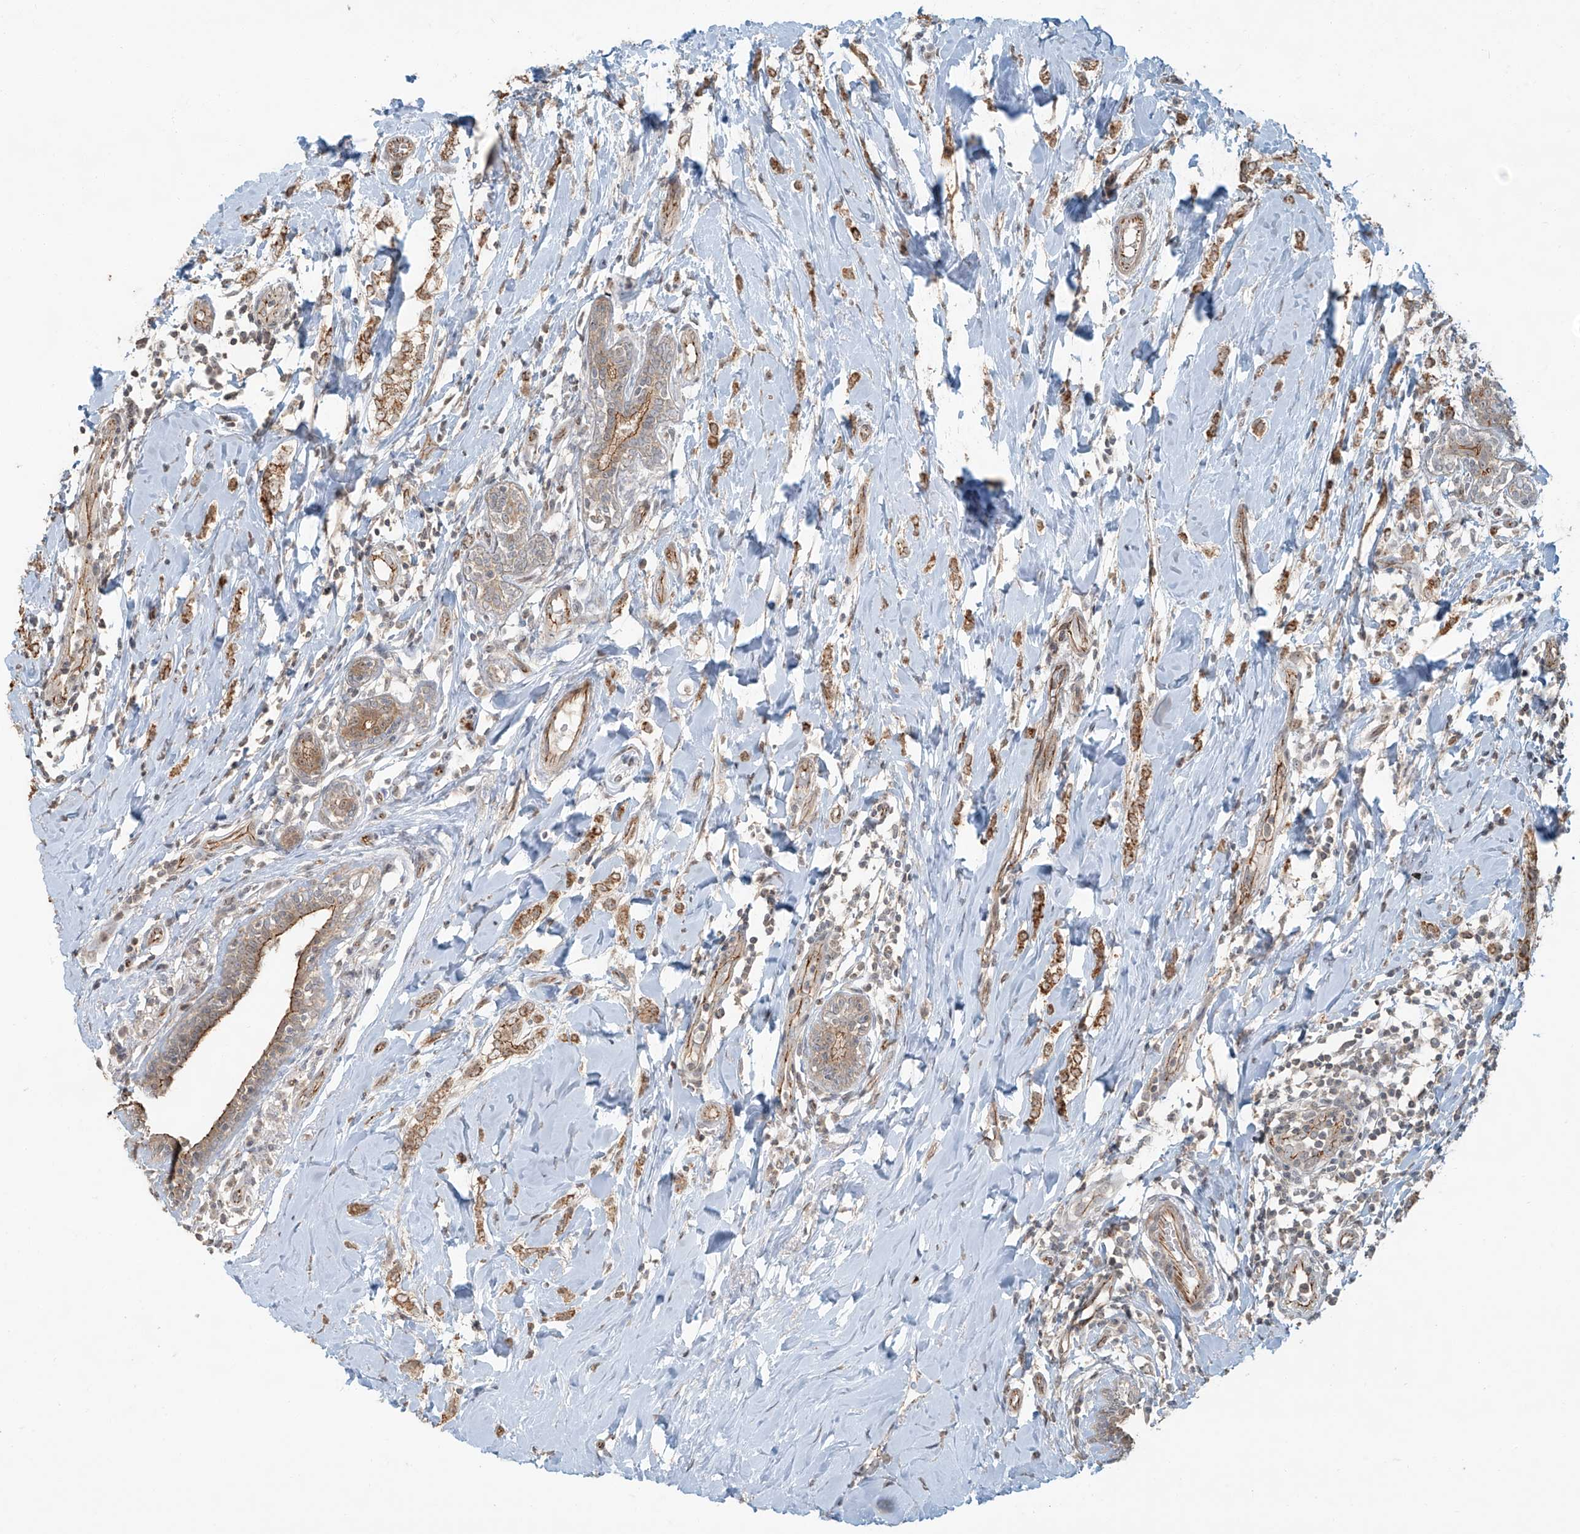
{"staining": {"intensity": "moderate", "quantity": ">75%", "location": "cytoplasmic/membranous"}, "tissue": "breast cancer", "cell_type": "Tumor cells", "image_type": "cancer", "snomed": [{"axis": "morphology", "description": "Normal tissue, NOS"}, {"axis": "morphology", "description": "Lobular carcinoma"}, {"axis": "topography", "description": "Breast"}], "caption": "Moderate cytoplasmic/membranous positivity is seen in approximately >75% of tumor cells in breast cancer.", "gene": "ZNF16", "patient": {"sex": "female", "age": 47}}